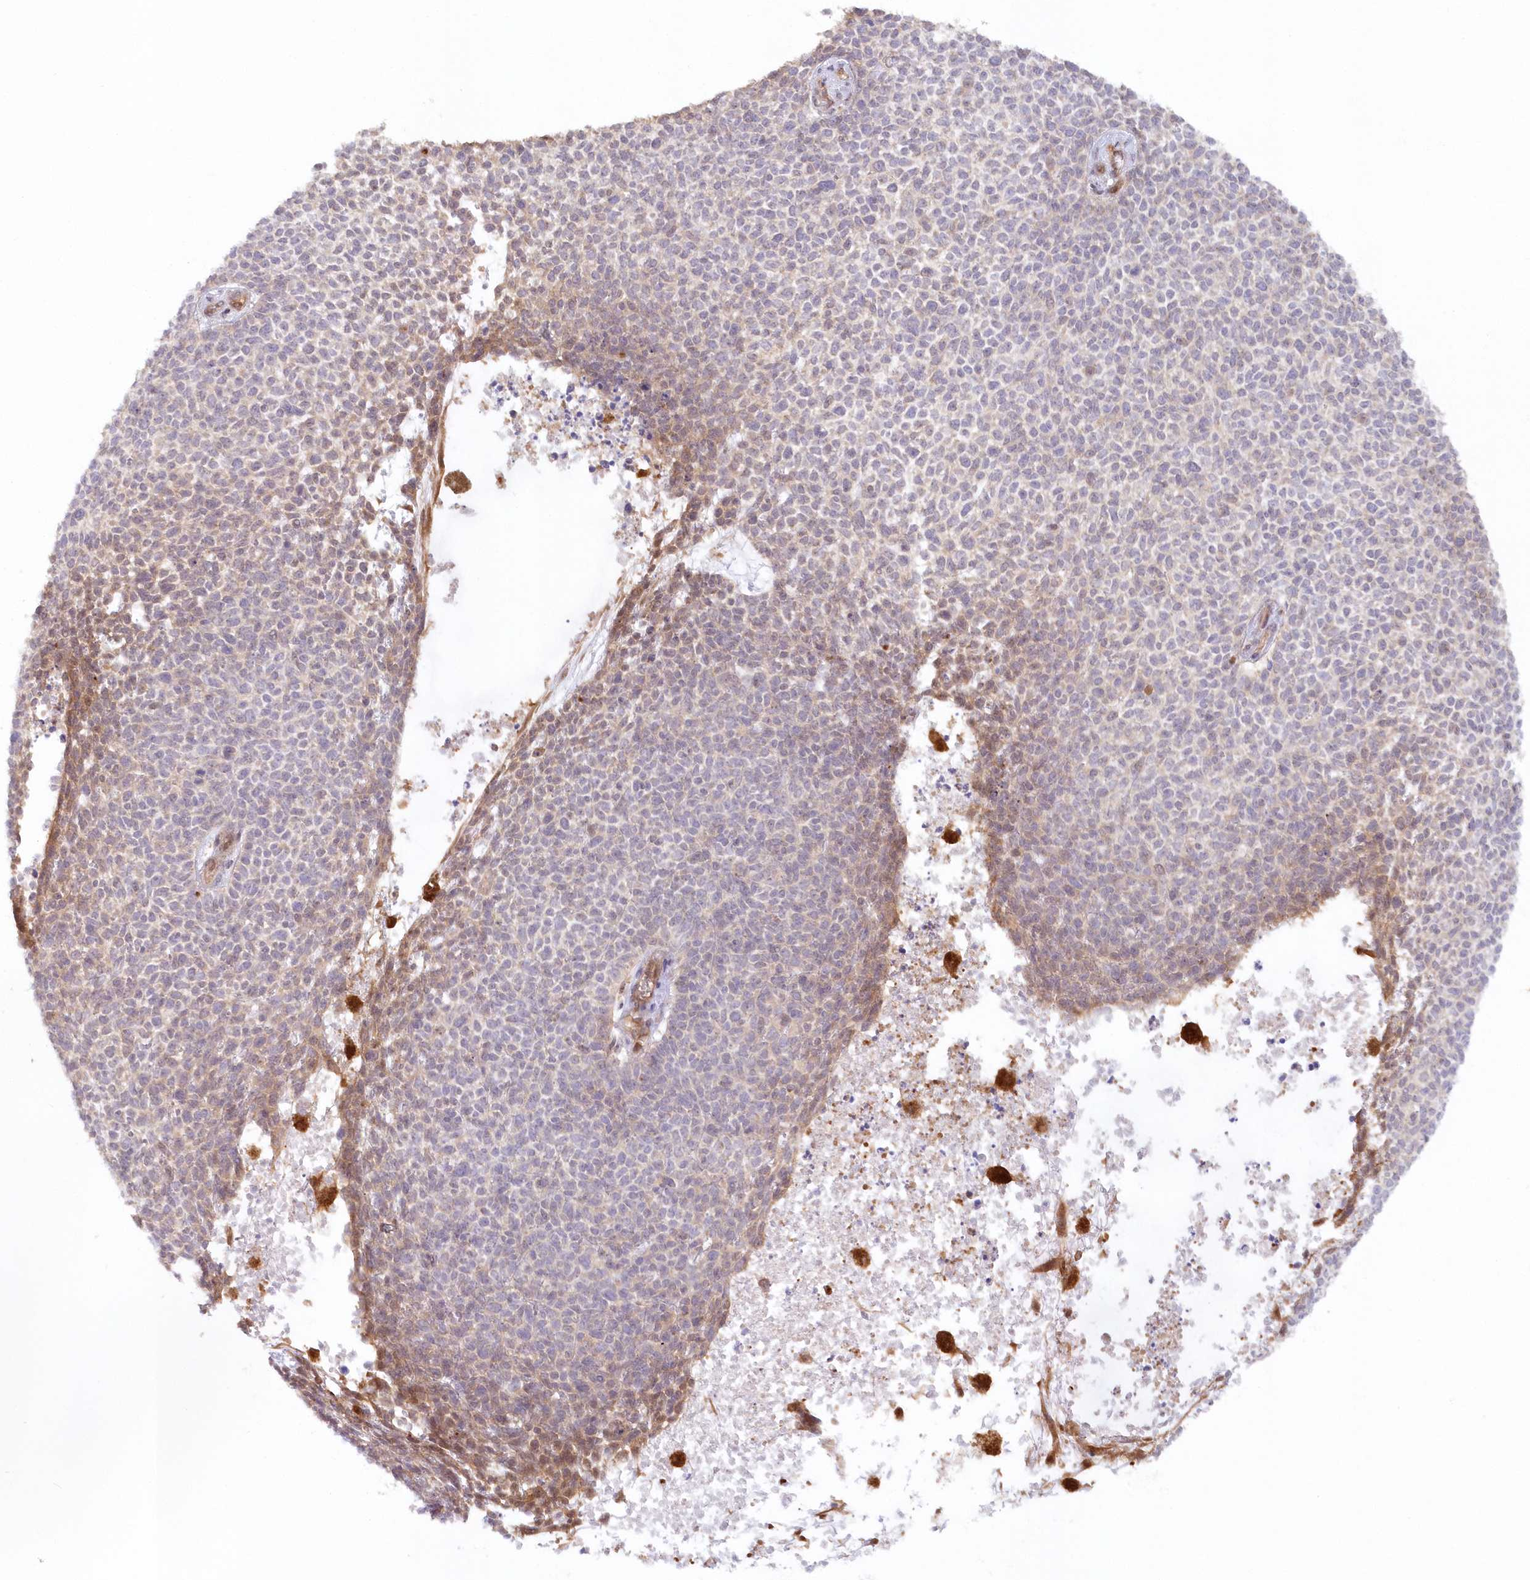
{"staining": {"intensity": "weak", "quantity": "25%-75%", "location": "cytoplasmic/membranous"}, "tissue": "skin cancer", "cell_type": "Tumor cells", "image_type": "cancer", "snomed": [{"axis": "morphology", "description": "Basal cell carcinoma"}, {"axis": "topography", "description": "Skin"}], "caption": "Immunohistochemistry of basal cell carcinoma (skin) displays low levels of weak cytoplasmic/membranous positivity in approximately 25%-75% of tumor cells.", "gene": "GBE1", "patient": {"sex": "female", "age": 84}}